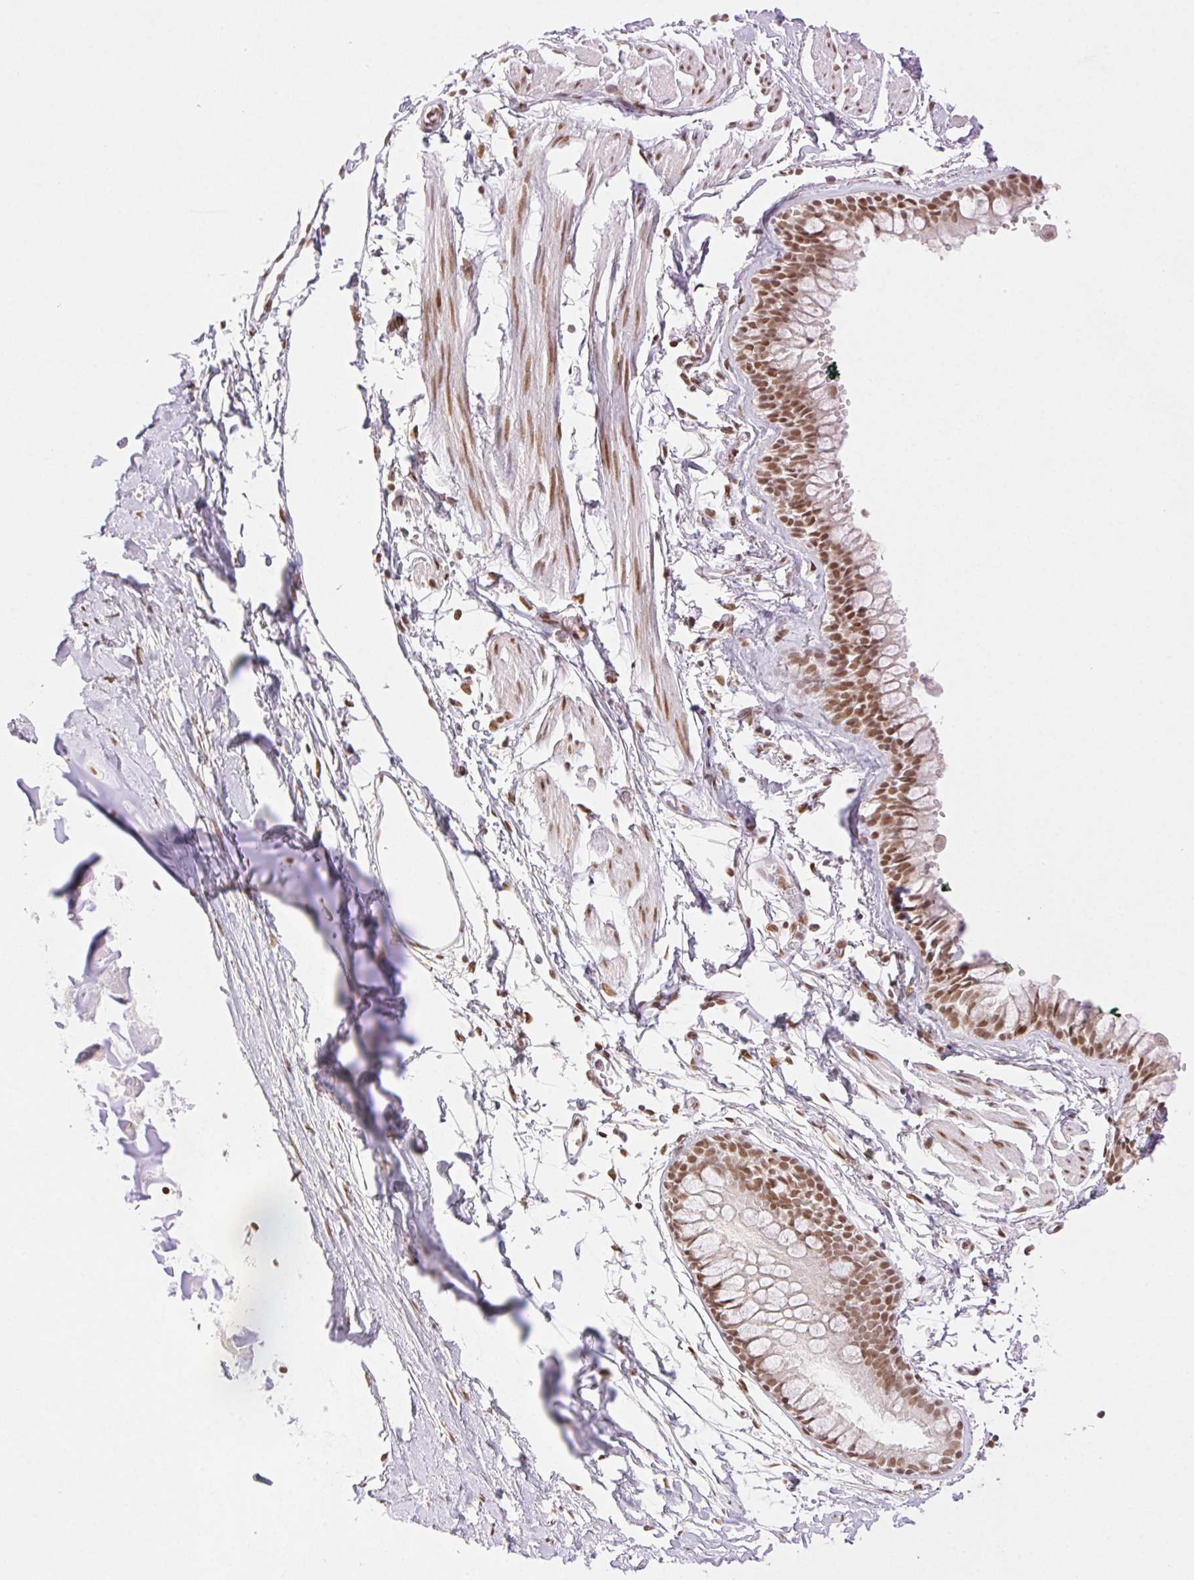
{"staining": {"intensity": "moderate", "quantity": ">75%", "location": "nuclear"}, "tissue": "bronchus", "cell_type": "Respiratory epithelial cells", "image_type": "normal", "snomed": [{"axis": "morphology", "description": "Normal tissue, NOS"}, {"axis": "topography", "description": "Cartilage tissue"}, {"axis": "topography", "description": "Bronchus"}], "caption": "Unremarkable bronchus exhibits moderate nuclear staining in about >75% of respiratory epithelial cells, visualized by immunohistochemistry. (Stains: DAB in brown, nuclei in blue, Microscopy: brightfield microscopy at high magnification).", "gene": "H2AZ1", "patient": {"sex": "female", "age": 59}}